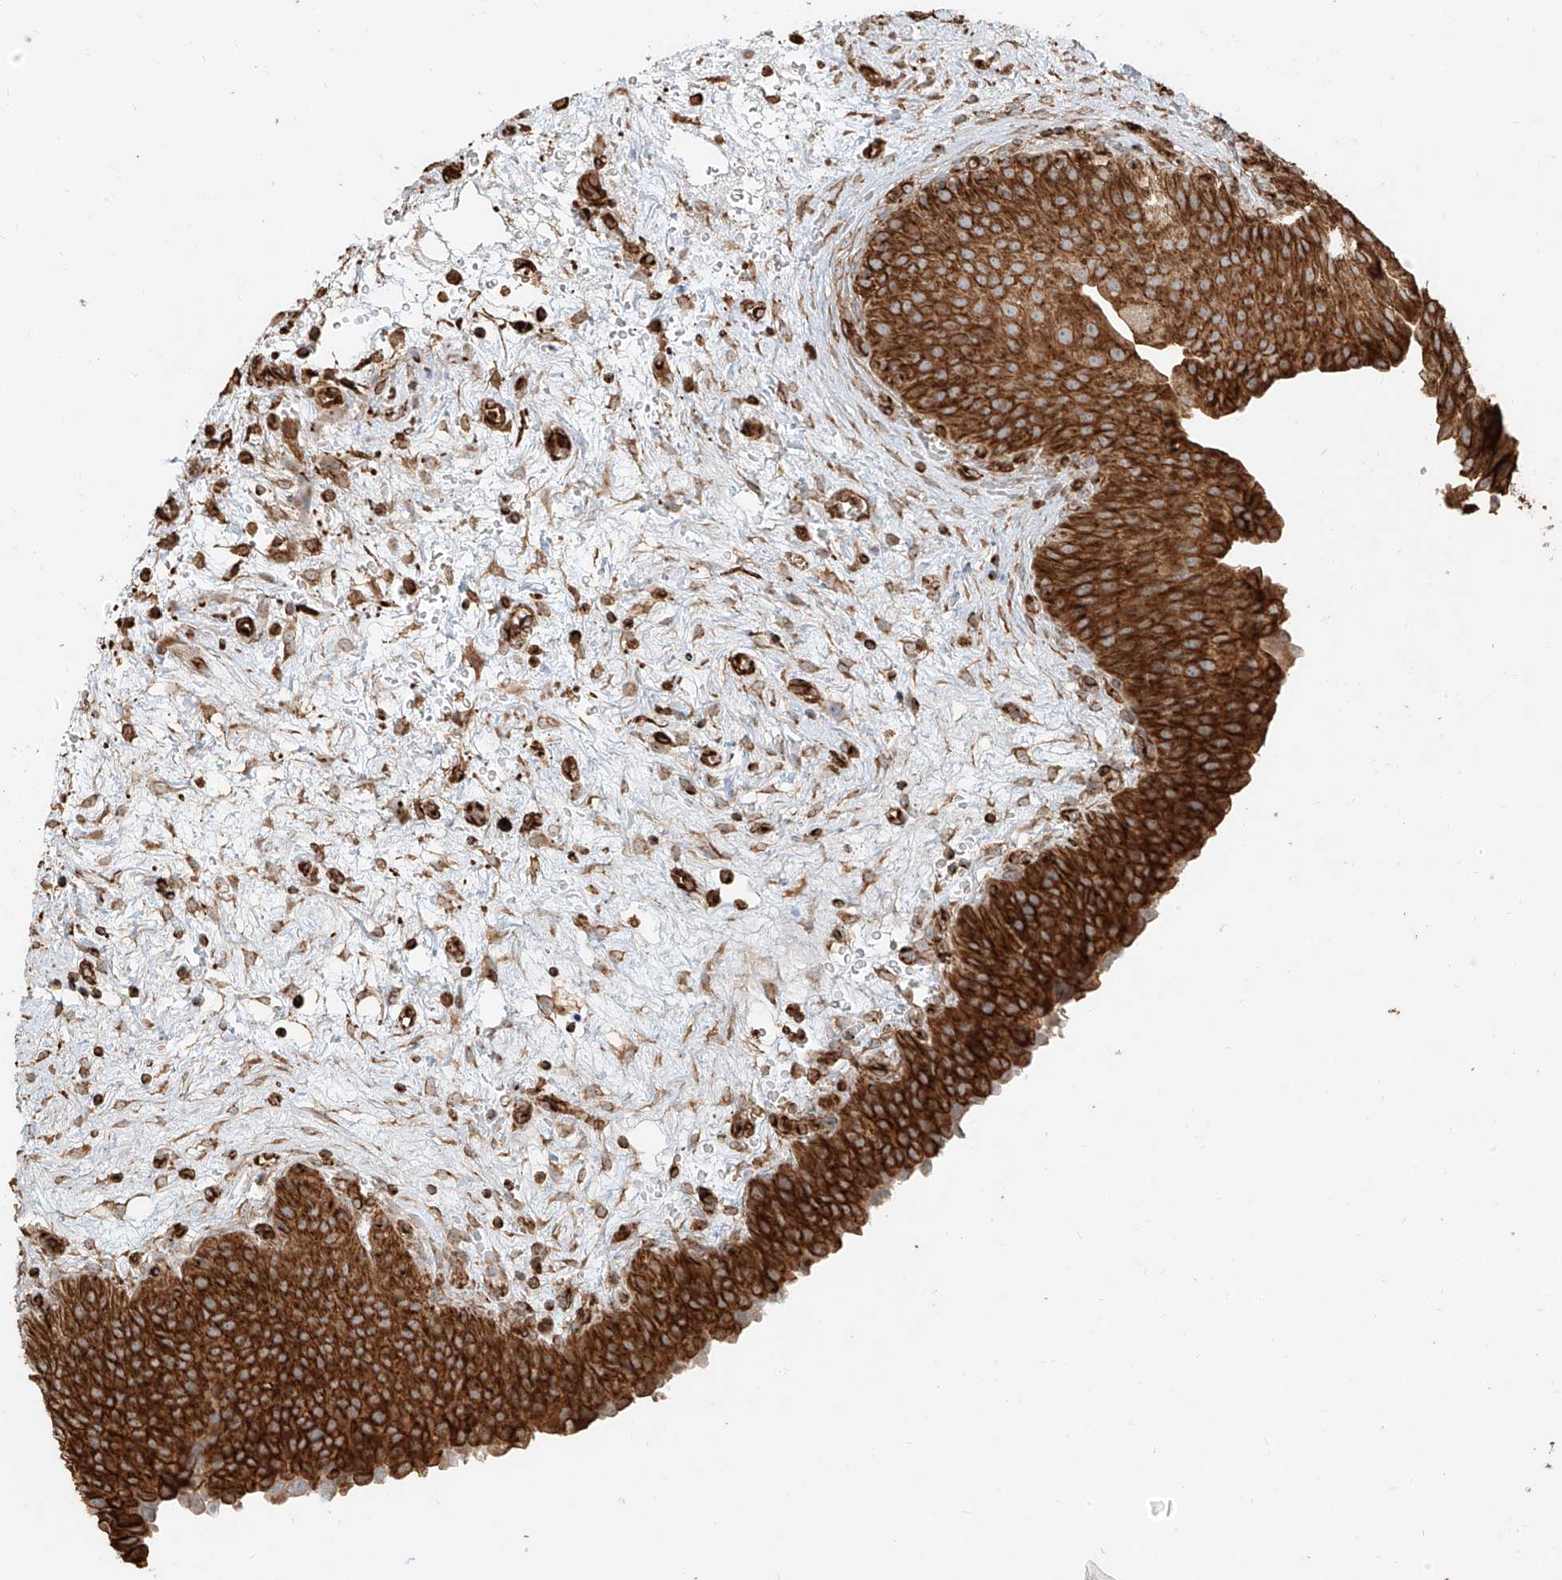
{"staining": {"intensity": "strong", "quantity": ">75%", "location": "cytoplasmic/membranous"}, "tissue": "urinary bladder", "cell_type": "Urothelial cells", "image_type": "normal", "snomed": [{"axis": "morphology", "description": "Normal tissue, NOS"}, {"axis": "morphology", "description": "Dysplasia, NOS"}, {"axis": "topography", "description": "Urinary bladder"}], "caption": "Immunohistochemical staining of unremarkable human urinary bladder displays >75% levels of strong cytoplasmic/membranous protein positivity in approximately >75% of urothelial cells. (DAB = brown stain, brightfield microscopy at high magnification).", "gene": "EFNB1", "patient": {"sex": "male", "age": 35}}